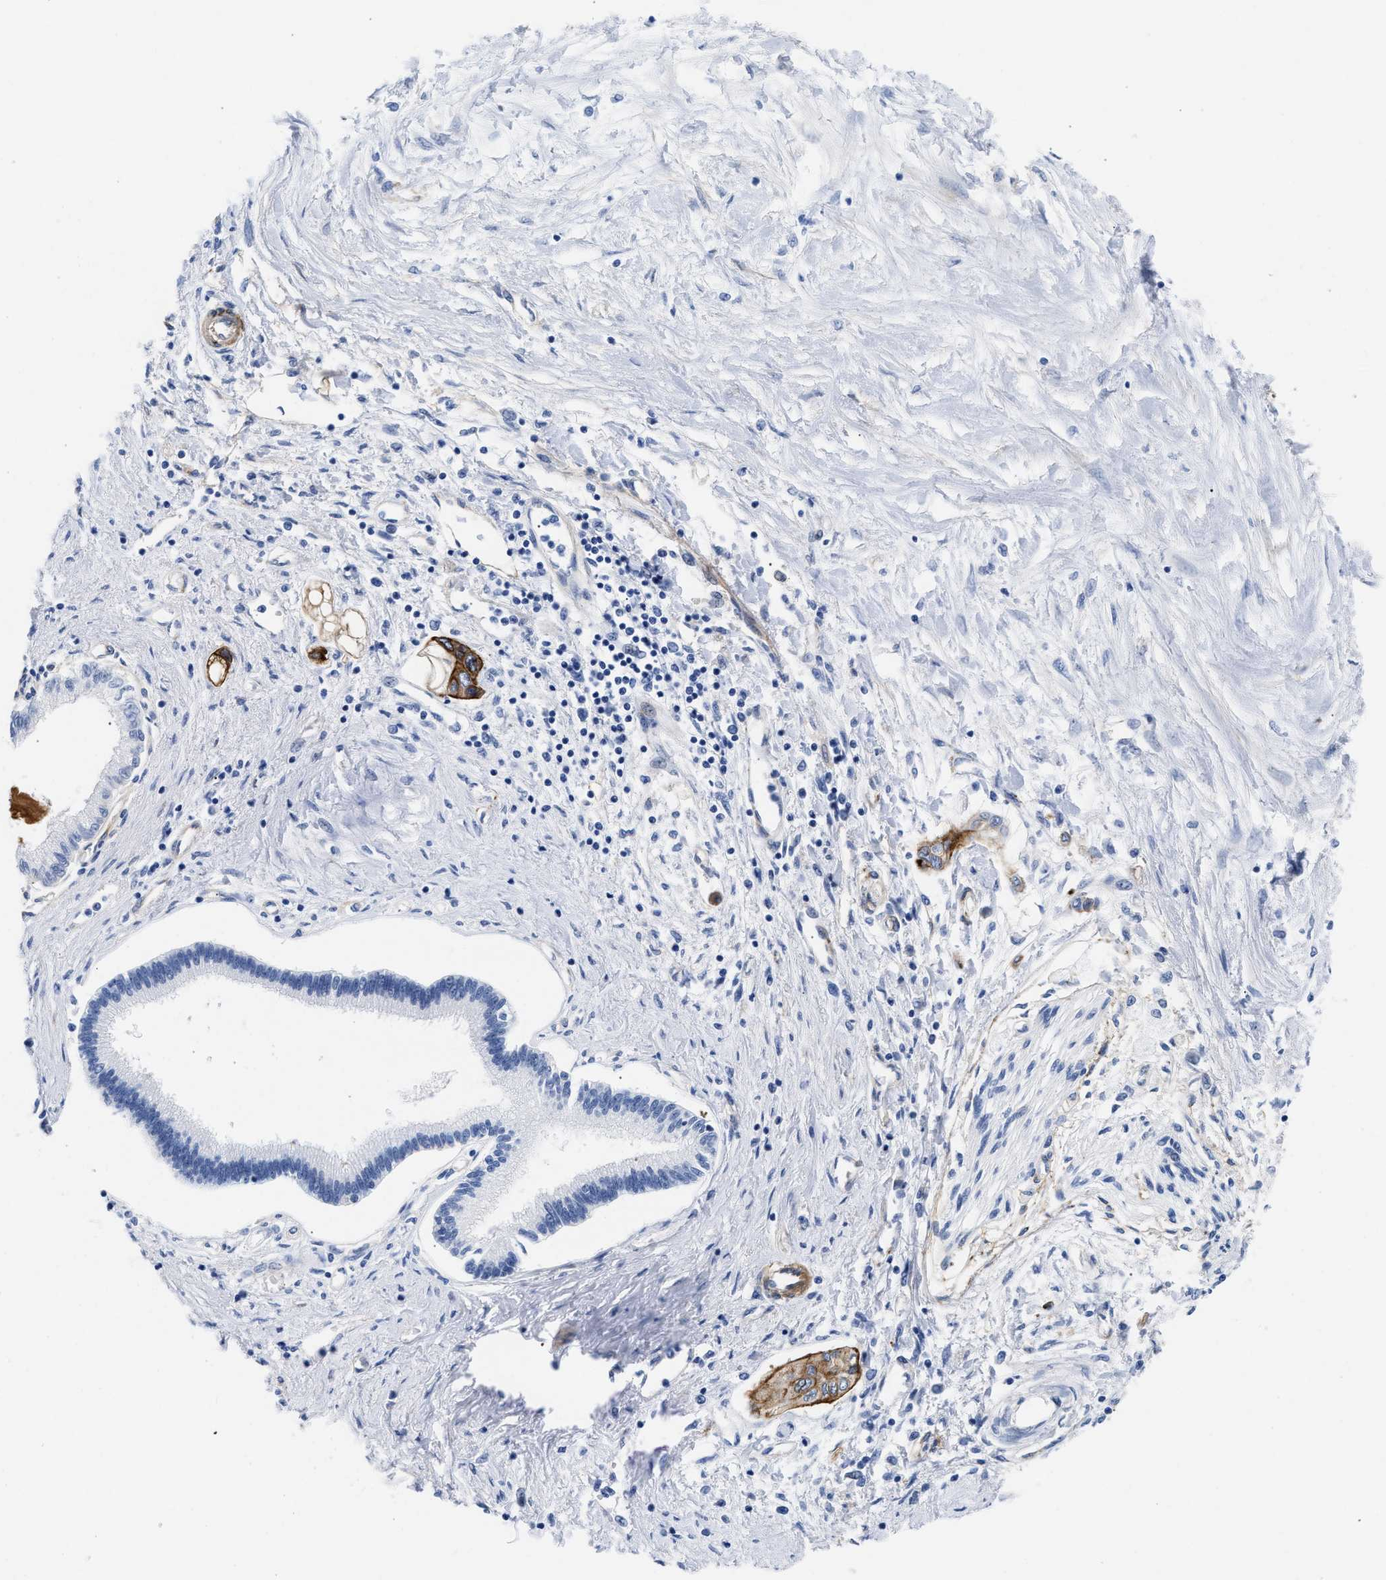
{"staining": {"intensity": "moderate", "quantity": "25%-75%", "location": "cytoplasmic/membranous"}, "tissue": "pancreatic cancer", "cell_type": "Tumor cells", "image_type": "cancer", "snomed": [{"axis": "morphology", "description": "Adenocarcinoma, NOS"}, {"axis": "topography", "description": "Pancreas"}], "caption": "A medium amount of moderate cytoplasmic/membranous positivity is appreciated in about 25%-75% of tumor cells in pancreatic cancer tissue. (brown staining indicates protein expression, while blue staining denotes nuclei).", "gene": "TRIM29", "patient": {"sex": "female", "age": 77}}